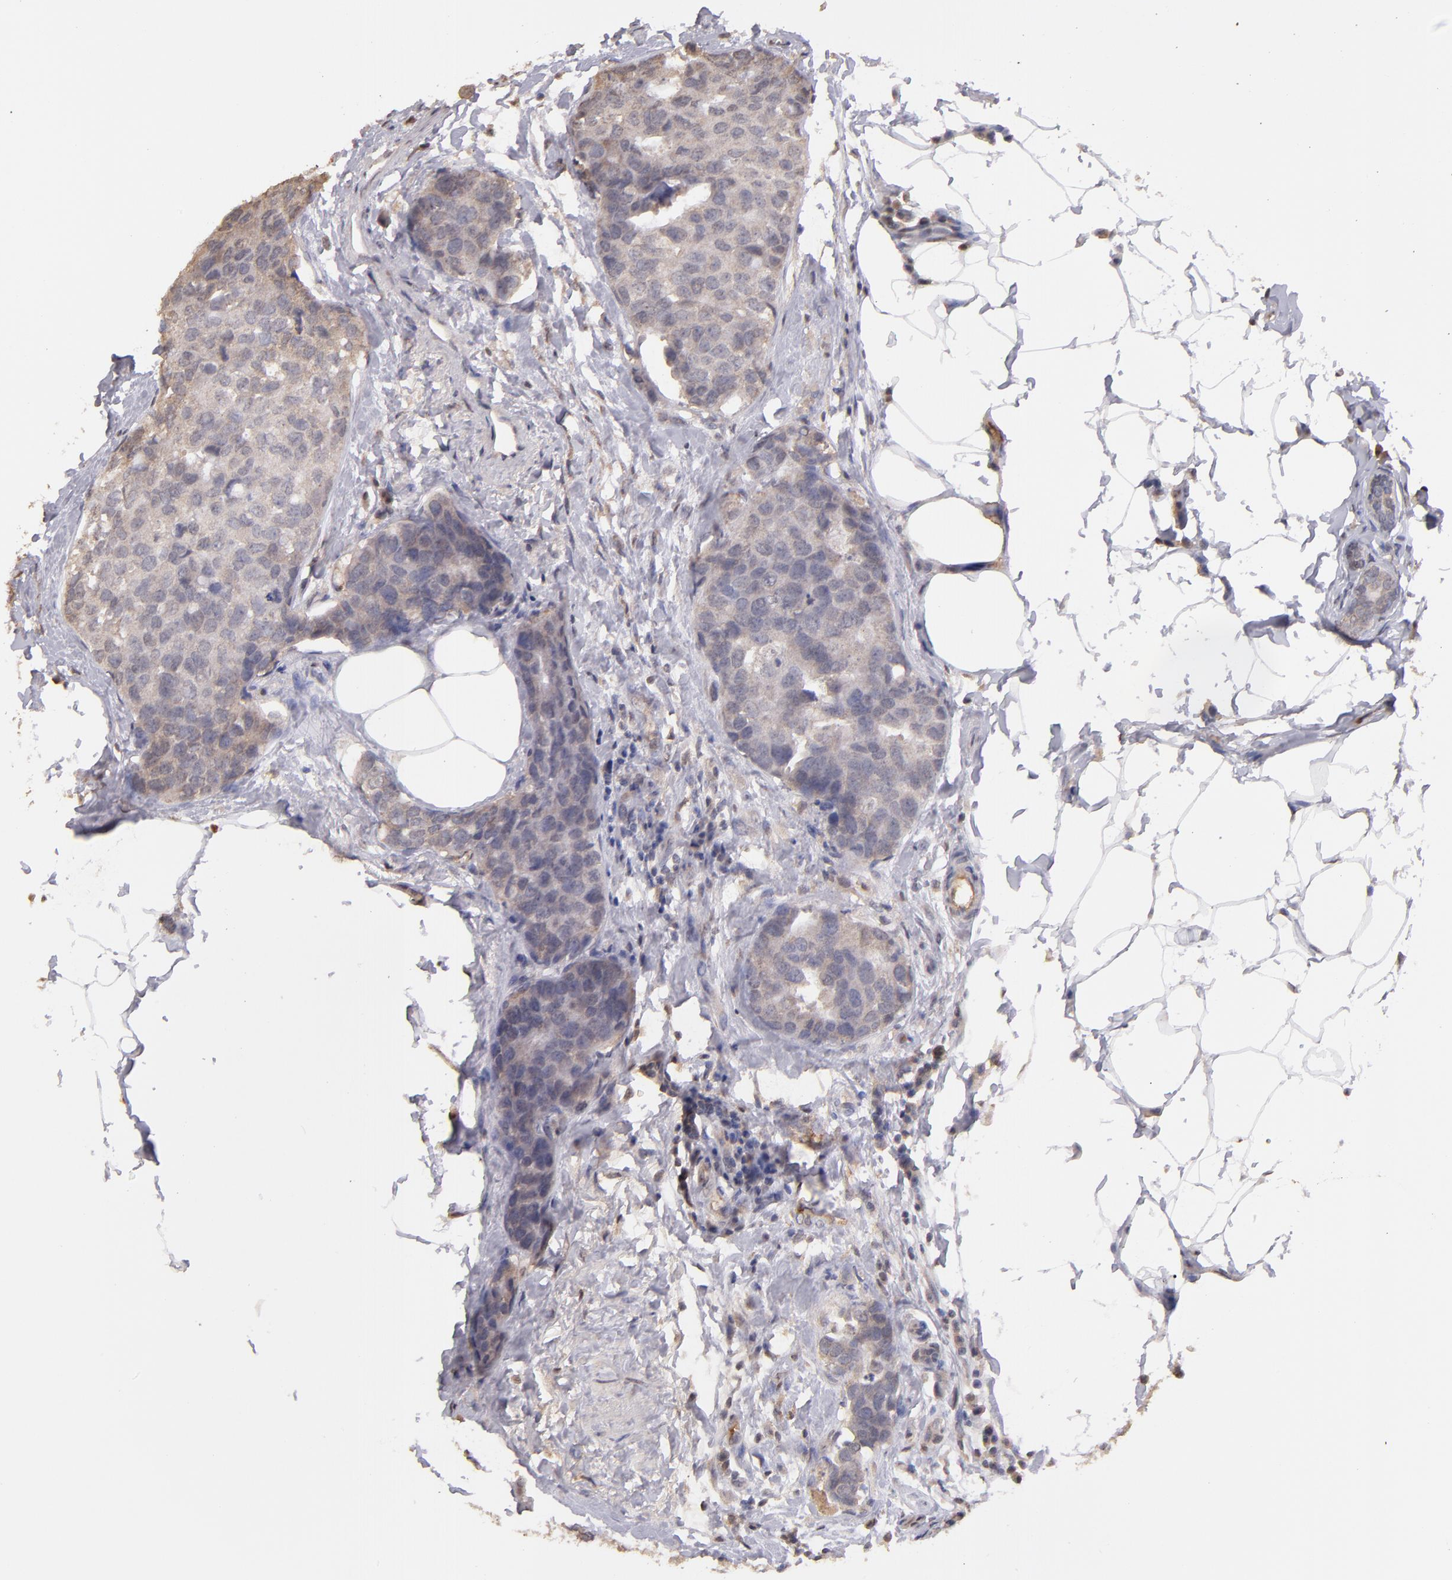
{"staining": {"intensity": "weak", "quantity": "25%-75%", "location": "cytoplasmic/membranous"}, "tissue": "breast cancer", "cell_type": "Tumor cells", "image_type": "cancer", "snomed": [{"axis": "morphology", "description": "Normal tissue, NOS"}, {"axis": "morphology", "description": "Duct carcinoma"}, {"axis": "topography", "description": "Breast"}], "caption": "Weak cytoplasmic/membranous protein positivity is seen in approximately 25%-75% of tumor cells in invasive ductal carcinoma (breast). (Stains: DAB in brown, nuclei in blue, Microscopy: brightfield microscopy at high magnification).", "gene": "SERPINC1", "patient": {"sex": "female", "age": 50}}